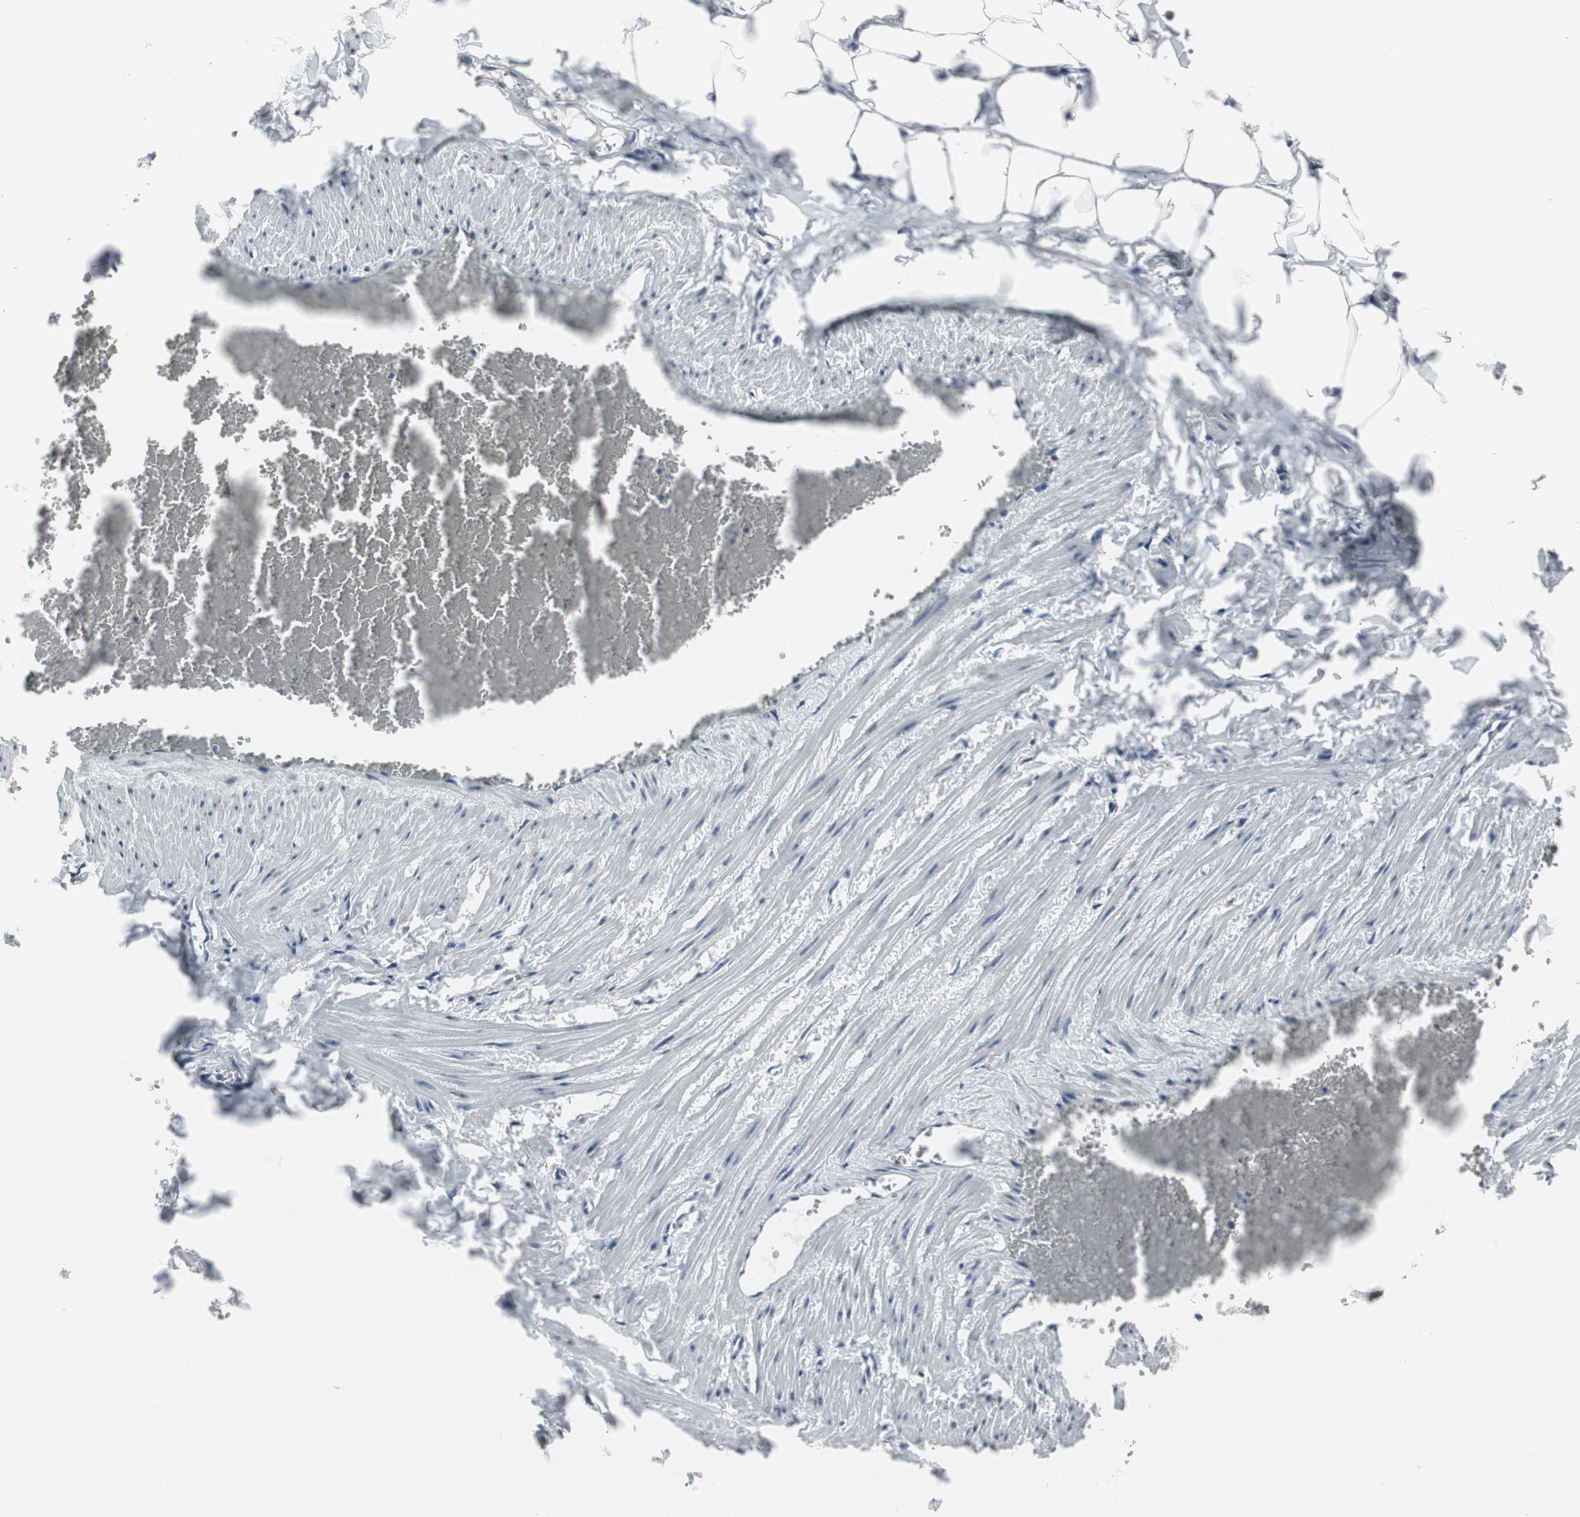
{"staining": {"intensity": "negative", "quantity": "none", "location": "none"}, "tissue": "adipose tissue", "cell_type": "Adipocytes", "image_type": "normal", "snomed": [{"axis": "morphology", "description": "Normal tissue, NOS"}, {"axis": "topography", "description": "Vascular tissue"}], "caption": "High magnification brightfield microscopy of normal adipose tissue stained with DAB (brown) and counterstained with hematoxylin (blue): adipocytes show no significant staining.", "gene": "ELK1", "patient": {"sex": "male", "age": 41}}